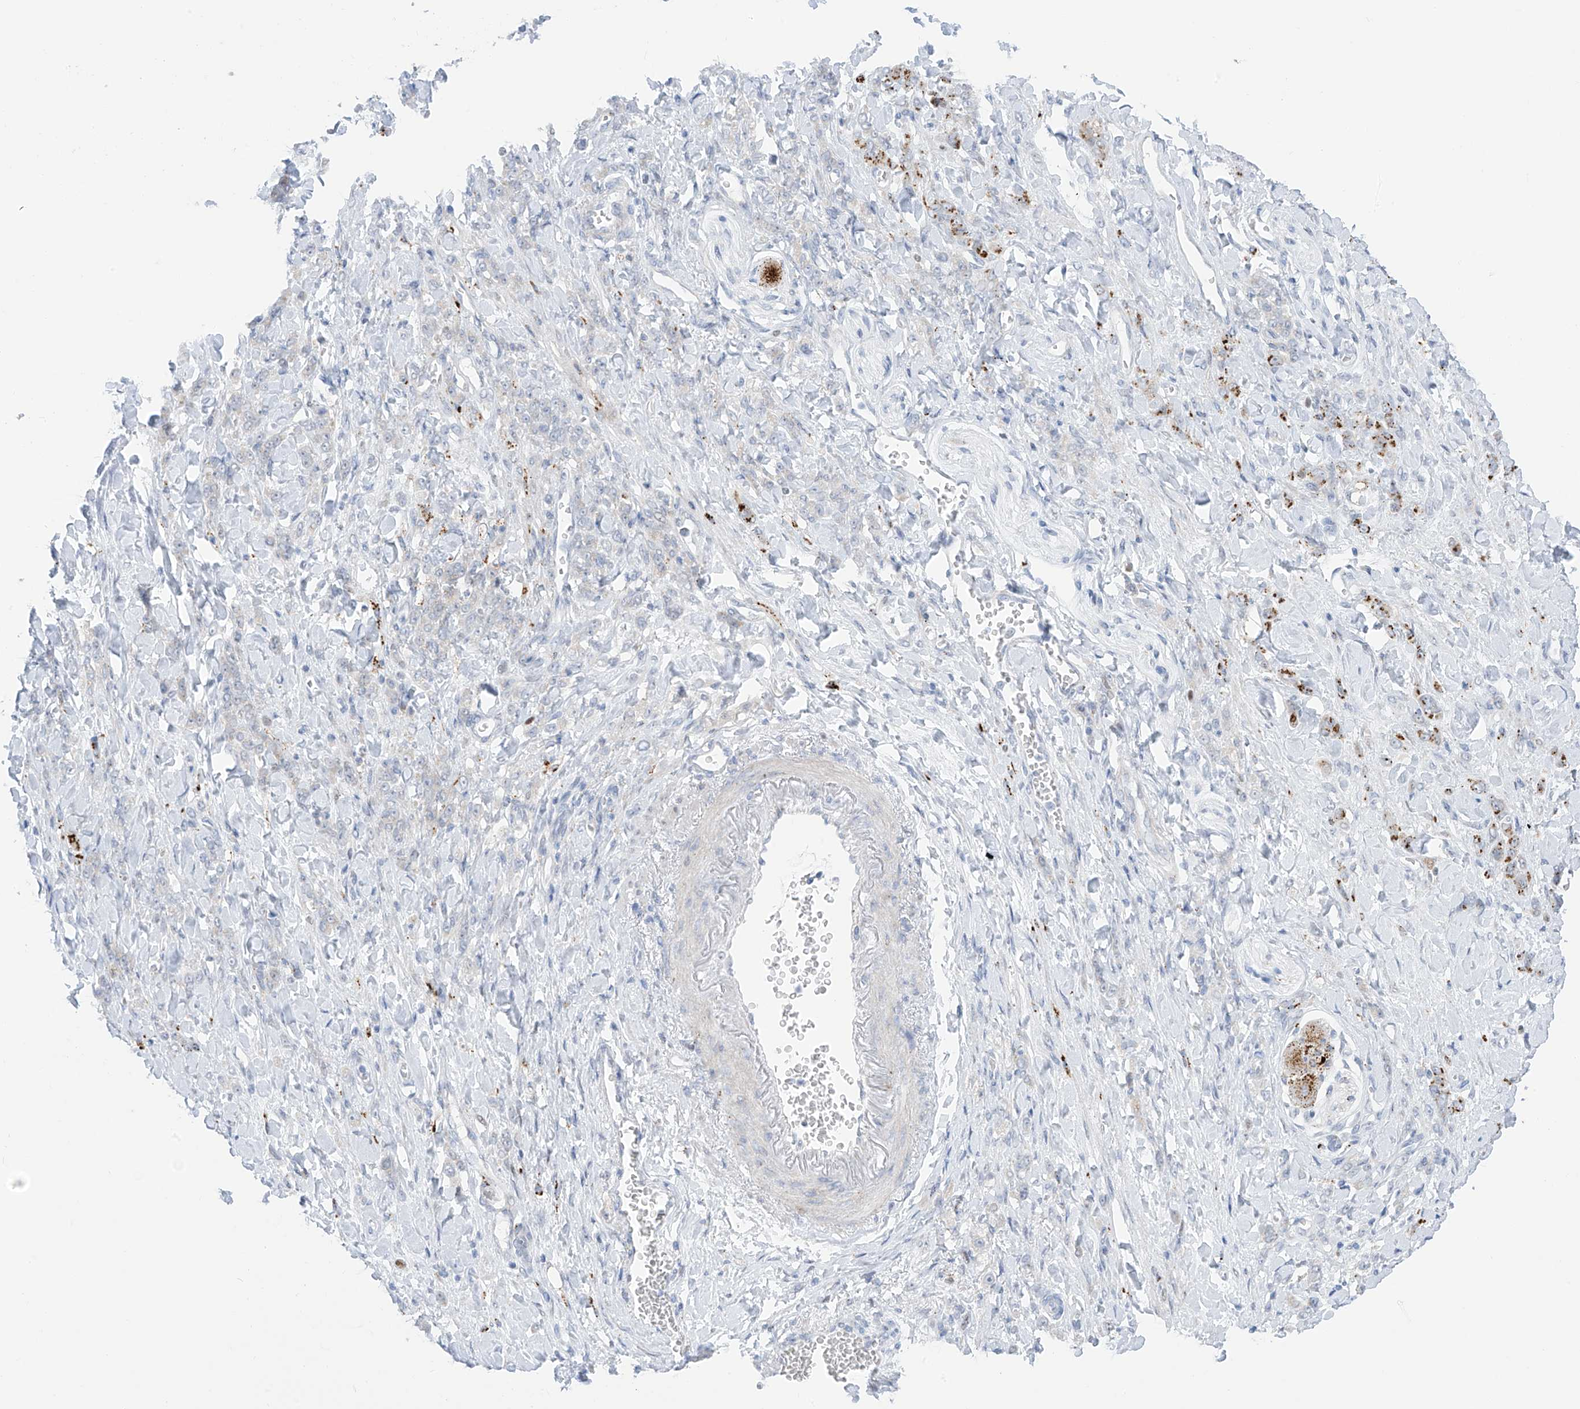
{"staining": {"intensity": "moderate", "quantity": "<25%", "location": "cytoplasmic/membranous"}, "tissue": "stomach cancer", "cell_type": "Tumor cells", "image_type": "cancer", "snomed": [{"axis": "morphology", "description": "Normal tissue, NOS"}, {"axis": "morphology", "description": "Adenocarcinoma, NOS"}, {"axis": "topography", "description": "Stomach"}], "caption": "Moderate cytoplasmic/membranous protein positivity is appreciated in approximately <25% of tumor cells in stomach adenocarcinoma. The staining is performed using DAB brown chromogen to label protein expression. The nuclei are counter-stained blue using hematoxylin.", "gene": "PSPH", "patient": {"sex": "male", "age": 82}}